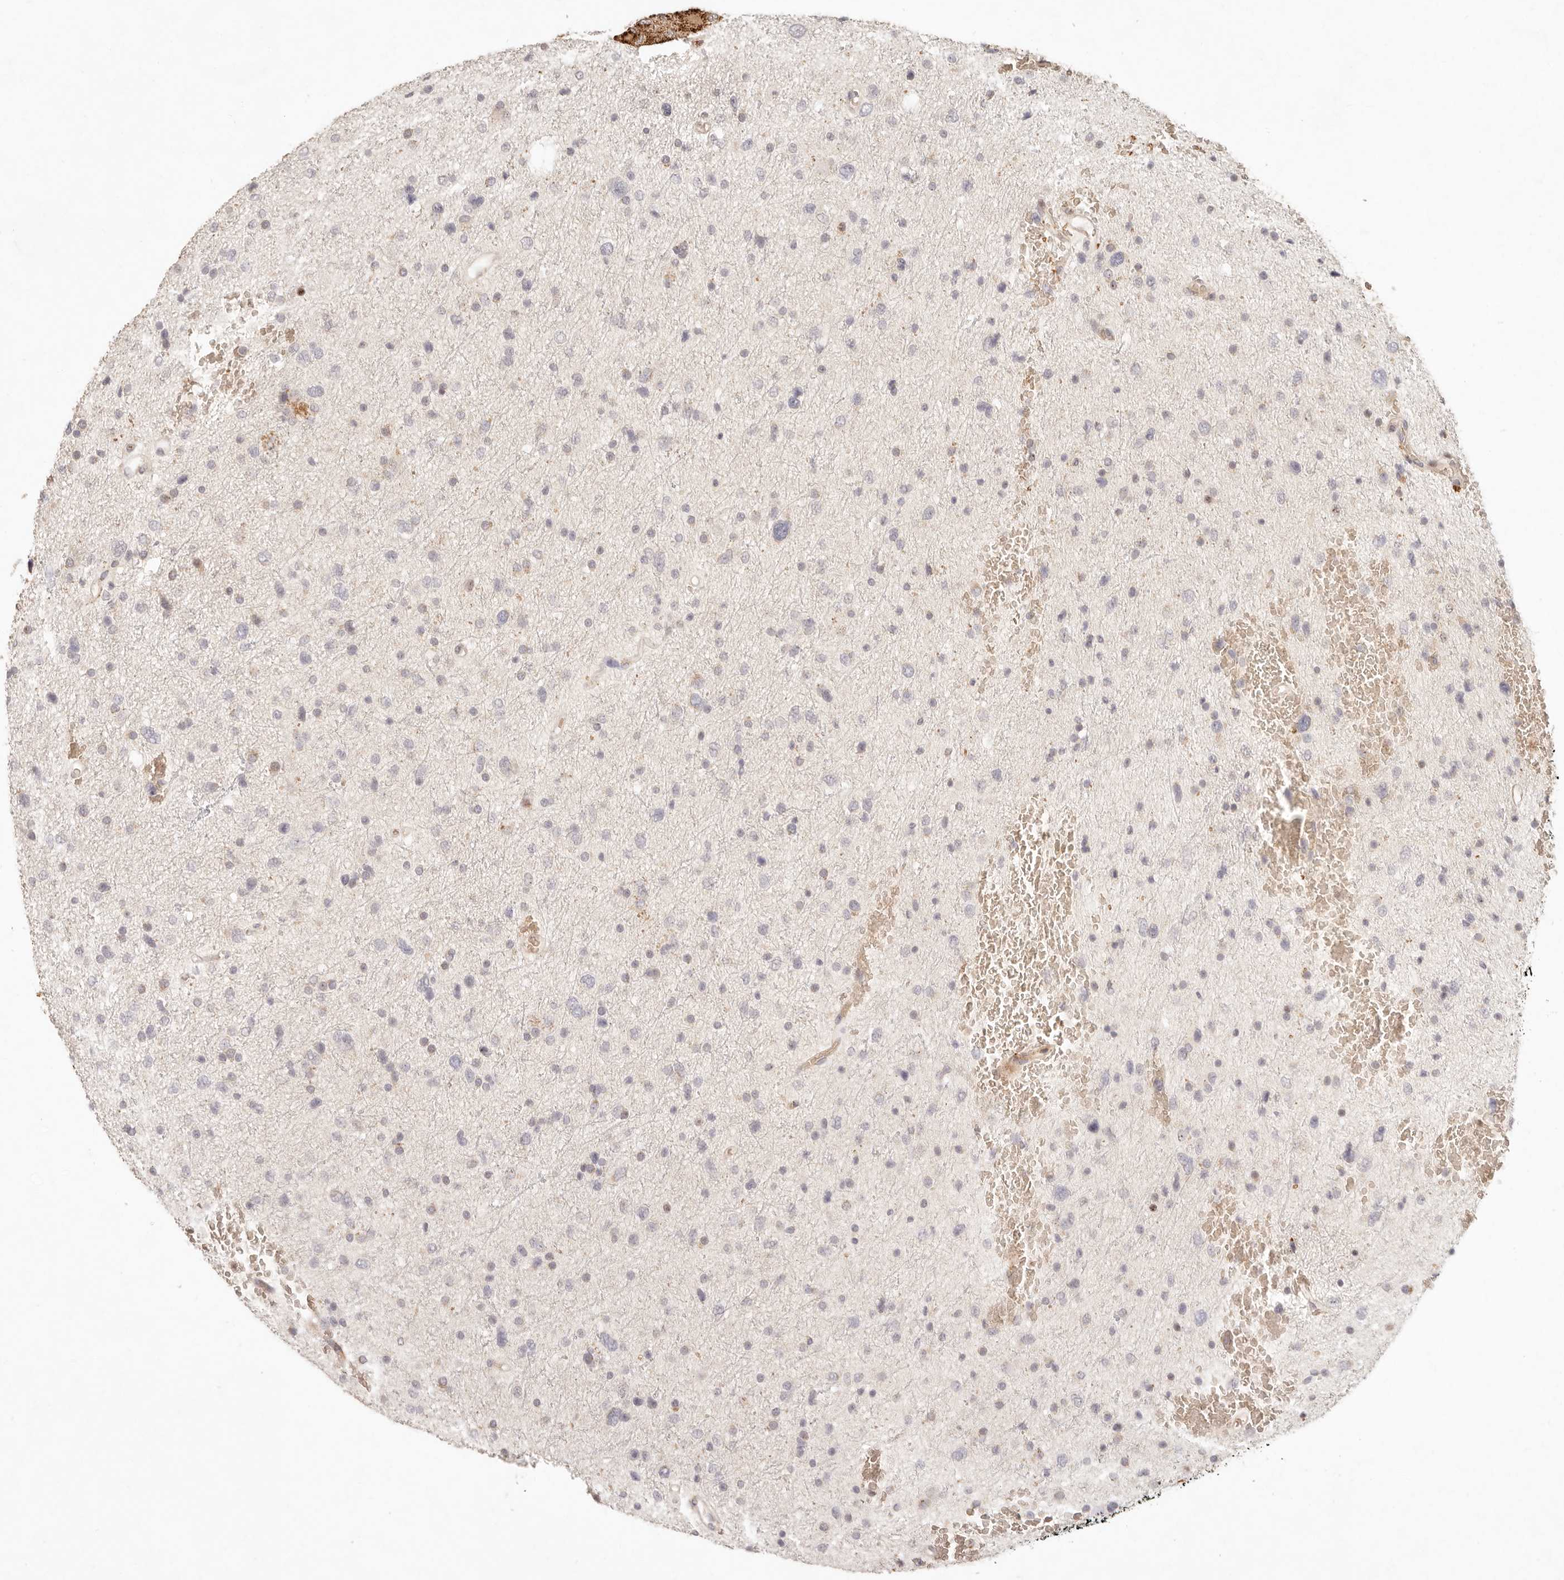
{"staining": {"intensity": "negative", "quantity": "none", "location": "none"}, "tissue": "glioma", "cell_type": "Tumor cells", "image_type": "cancer", "snomed": [{"axis": "morphology", "description": "Glioma, malignant, Low grade"}, {"axis": "topography", "description": "Brain"}], "caption": "The image displays no significant expression in tumor cells of glioma.", "gene": "C1orf127", "patient": {"sex": "female", "age": 37}}